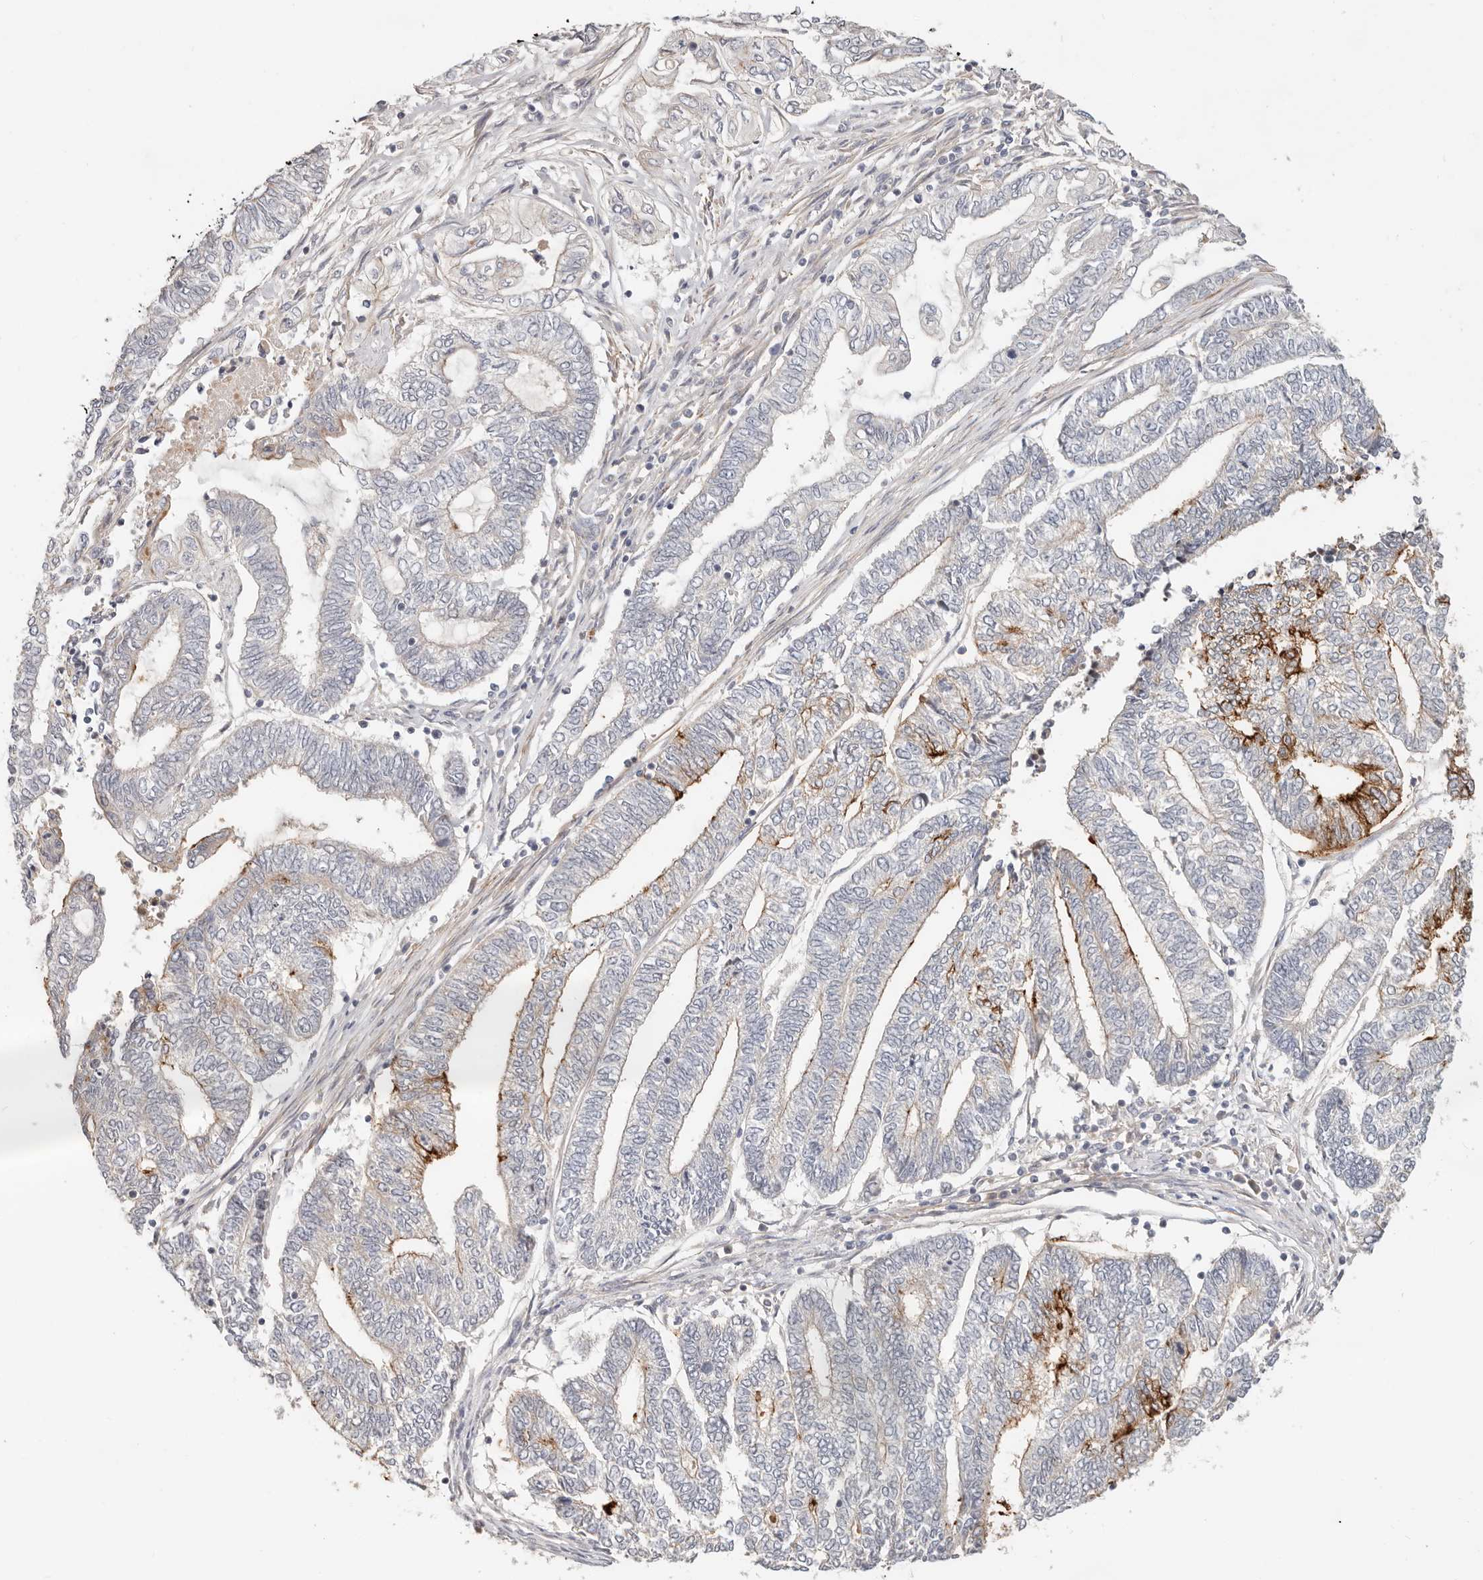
{"staining": {"intensity": "strong", "quantity": "25%-75%", "location": "cytoplasmic/membranous"}, "tissue": "endometrial cancer", "cell_type": "Tumor cells", "image_type": "cancer", "snomed": [{"axis": "morphology", "description": "Adenocarcinoma, NOS"}, {"axis": "topography", "description": "Uterus"}, {"axis": "topography", "description": "Endometrium"}], "caption": "The immunohistochemical stain shows strong cytoplasmic/membranous staining in tumor cells of adenocarcinoma (endometrial) tissue. (DAB IHC with brightfield microscopy, high magnification).", "gene": "ZRANB1", "patient": {"sex": "female", "age": 70}}